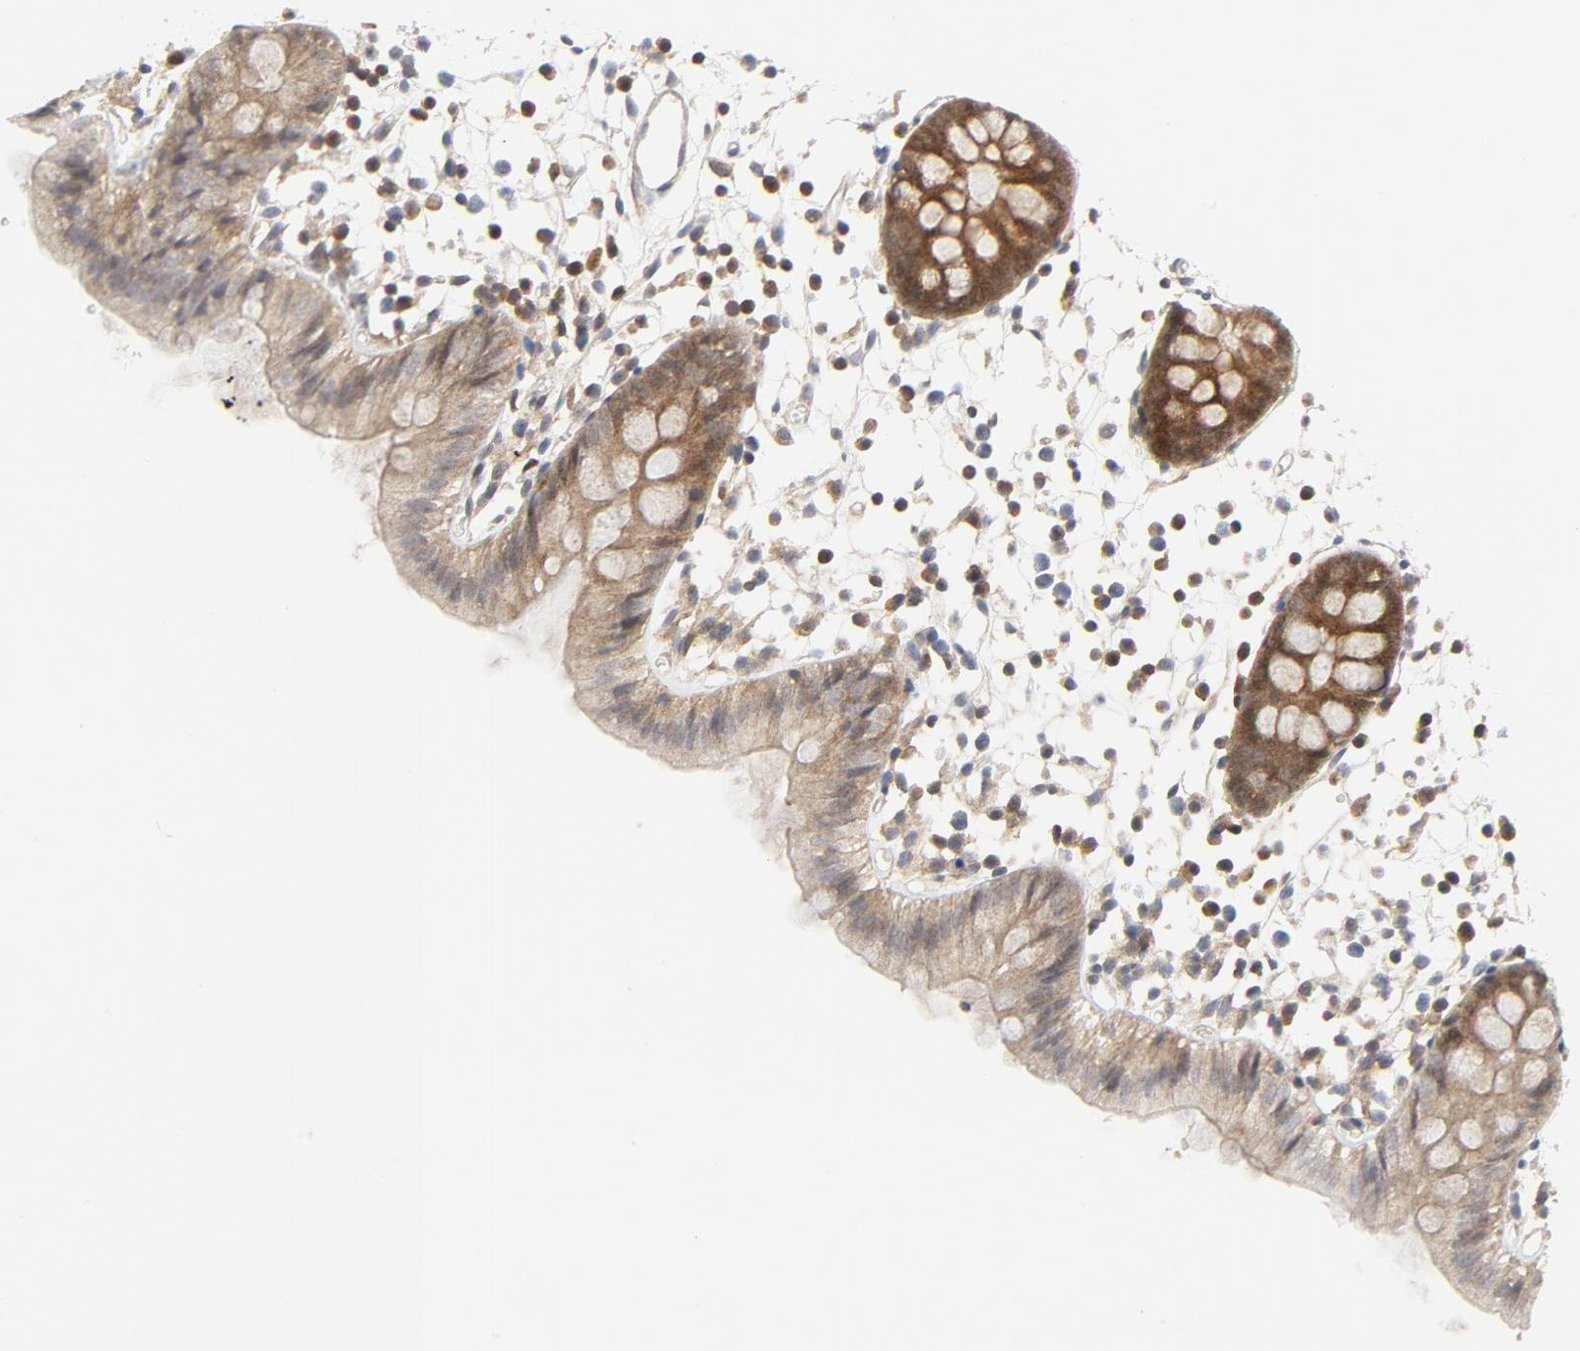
{"staining": {"intensity": "negative", "quantity": "none", "location": "none"}, "tissue": "colon", "cell_type": "Endothelial cells", "image_type": "normal", "snomed": [{"axis": "morphology", "description": "Normal tissue, NOS"}, {"axis": "topography", "description": "Colon"}], "caption": "The image shows no staining of endothelial cells in benign colon. (DAB immunohistochemistry (IHC) visualized using brightfield microscopy, high magnification).", "gene": "MAP2K7", "patient": {"sex": "male", "age": 14}}